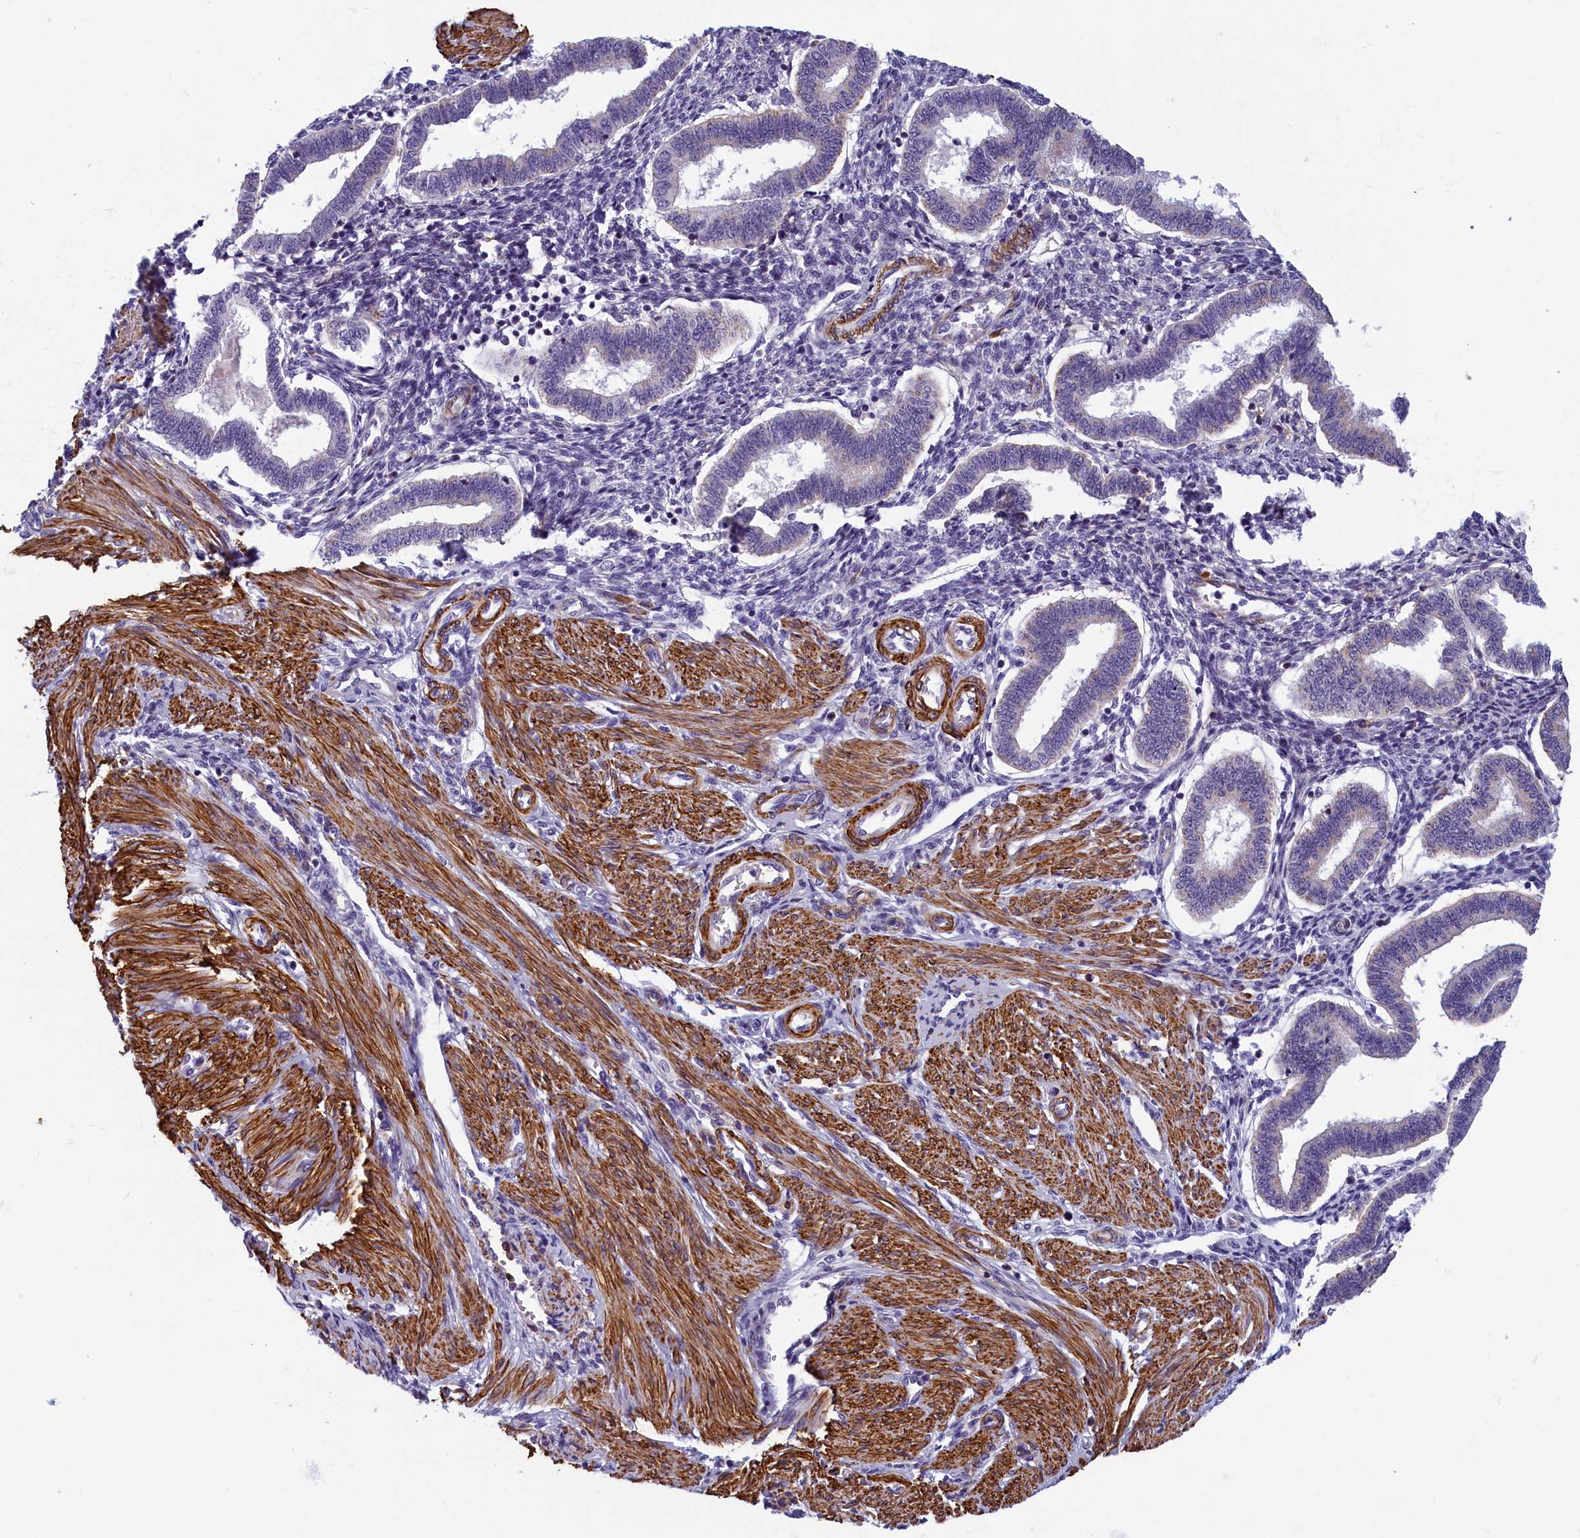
{"staining": {"intensity": "negative", "quantity": "none", "location": "none"}, "tissue": "endometrium", "cell_type": "Cells in endometrial stroma", "image_type": "normal", "snomed": [{"axis": "morphology", "description": "Normal tissue, NOS"}, {"axis": "topography", "description": "Endometrium"}], "caption": "This is an immunohistochemistry micrograph of benign human endometrium. There is no expression in cells in endometrial stroma.", "gene": "BCL2L13", "patient": {"sex": "female", "age": 24}}